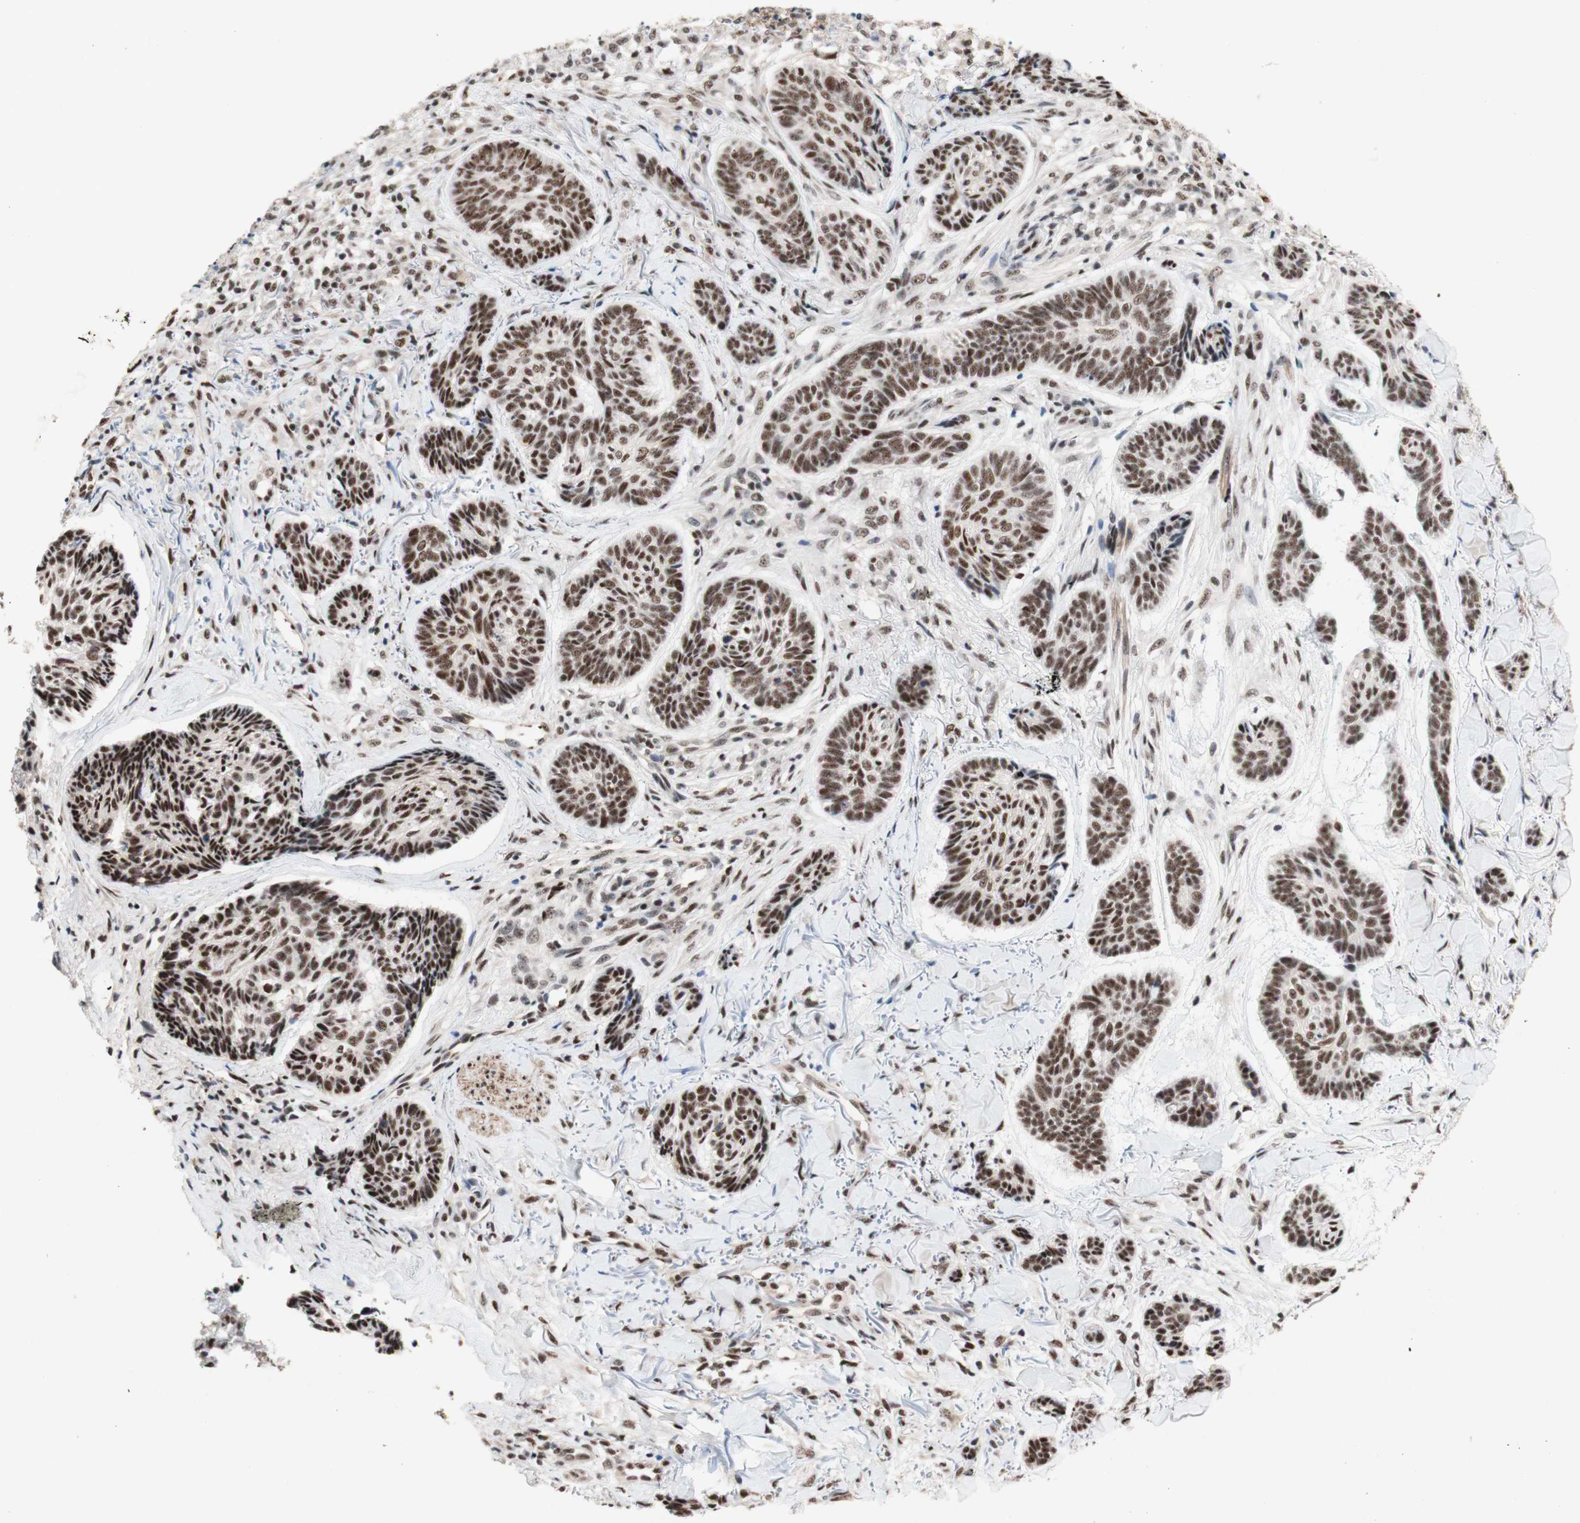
{"staining": {"intensity": "moderate", "quantity": ">75%", "location": "nuclear"}, "tissue": "skin cancer", "cell_type": "Tumor cells", "image_type": "cancer", "snomed": [{"axis": "morphology", "description": "Basal cell carcinoma"}, {"axis": "topography", "description": "Skin"}], "caption": "This histopathology image exhibits IHC staining of human basal cell carcinoma (skin), with medium moderate nuclear staining in approximately >75% of tumor cells.", "gene": "TLE1", "patient": {"sex": "male", "age": 43}}